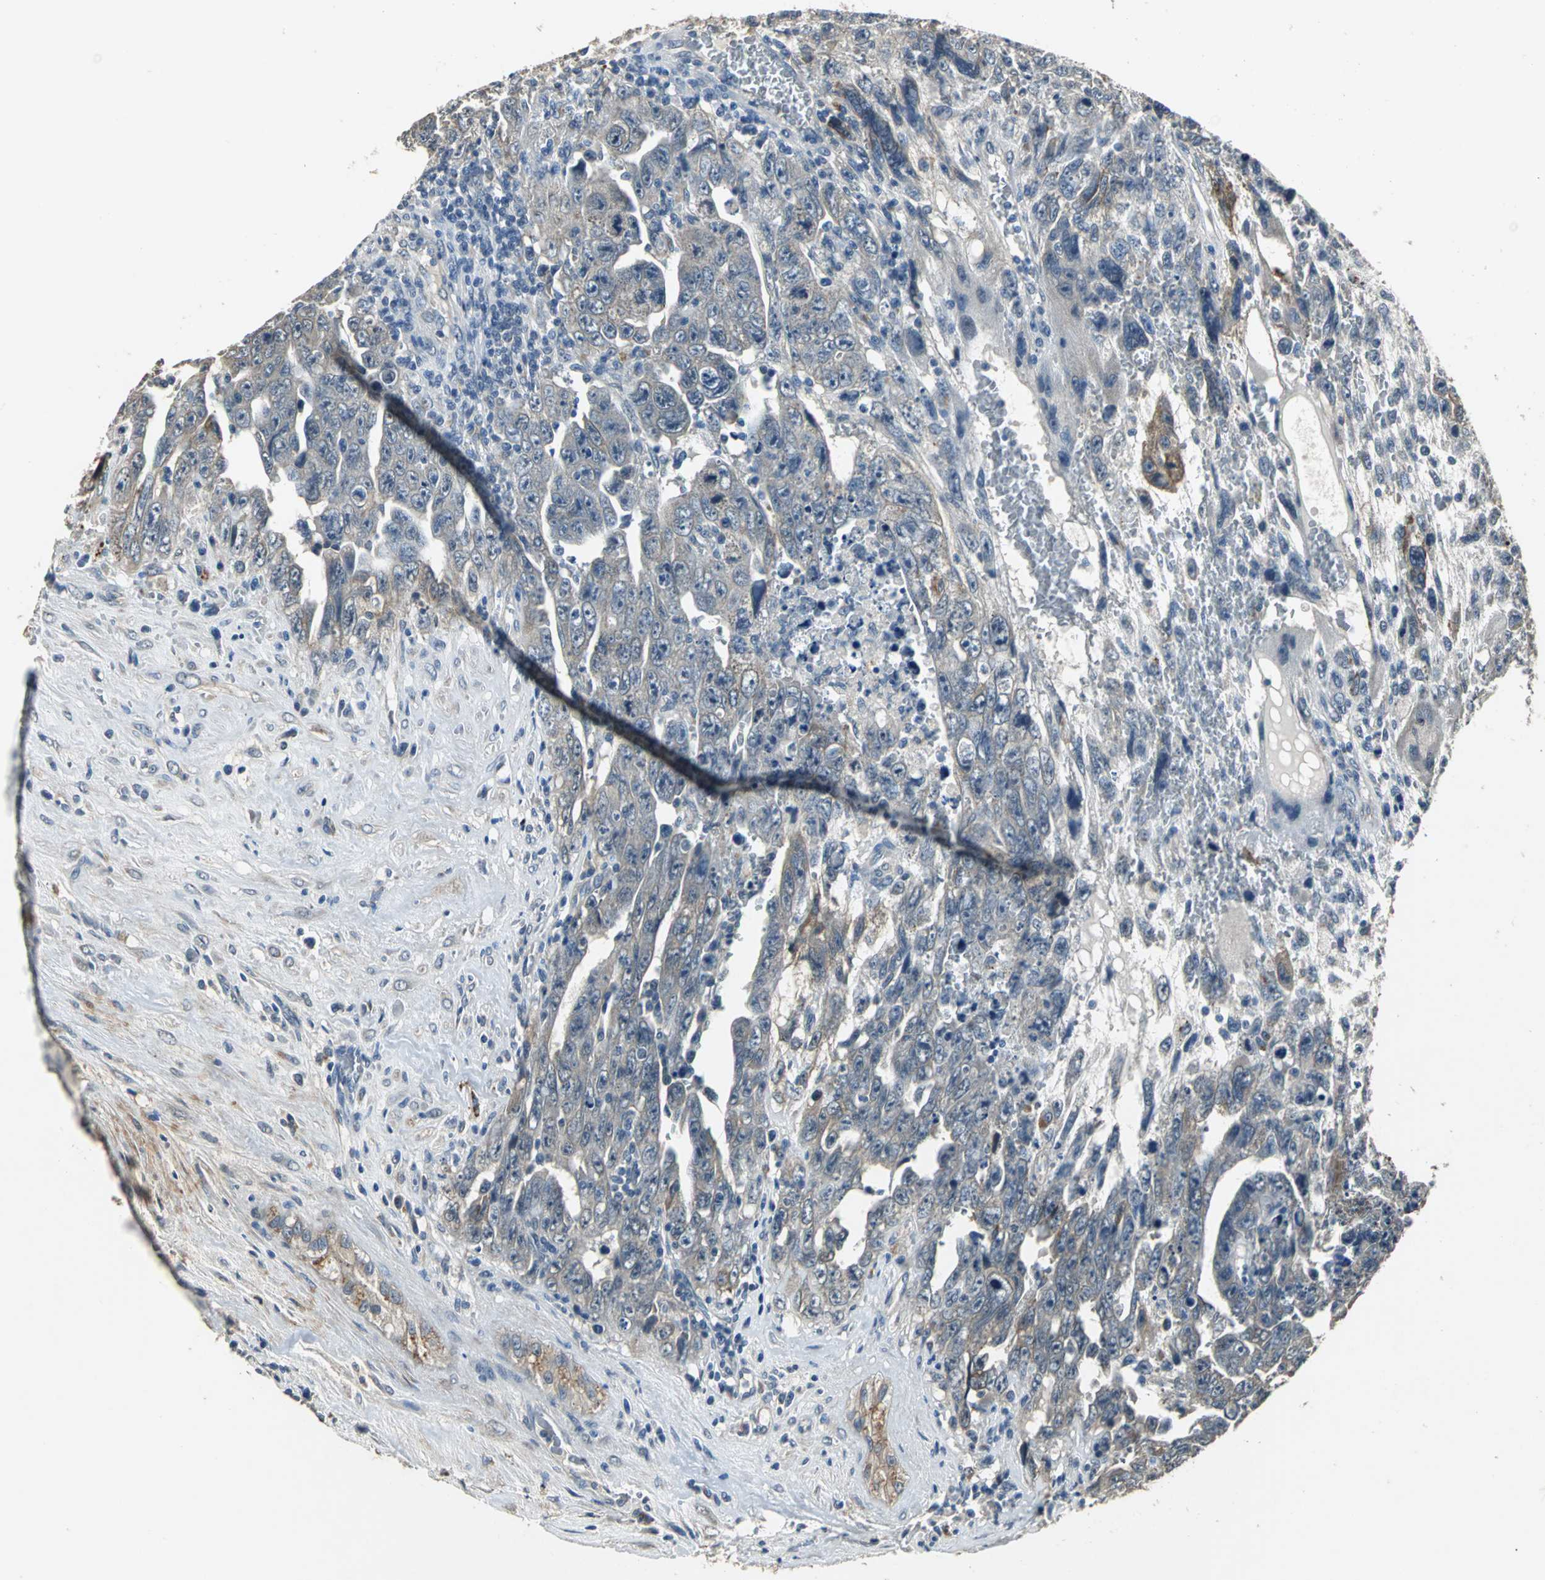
{"staining": {"intensity": "weak", "quantity": ">75%", "location": "cytoplasmic/membranous"}, "tissue": "testis cancer", "cell_type": "Tumor cells", "image_type": "cancer", "snomed": [{"axis": "morphology", "description": "Carcinoma, Embryonal, NOS"}, {"axis": "topography", "description": "Testis"}], "caption": "IHC photomicrograph of human testis cancer (embryonal carcinoma) stained for a protein (brown), which exhibits low levels of weak cytoplasmic/membranous positivity in about >75% of tumor cells.", "gene": "OCLN", "patient": {"sex": "male", "age": 28}}